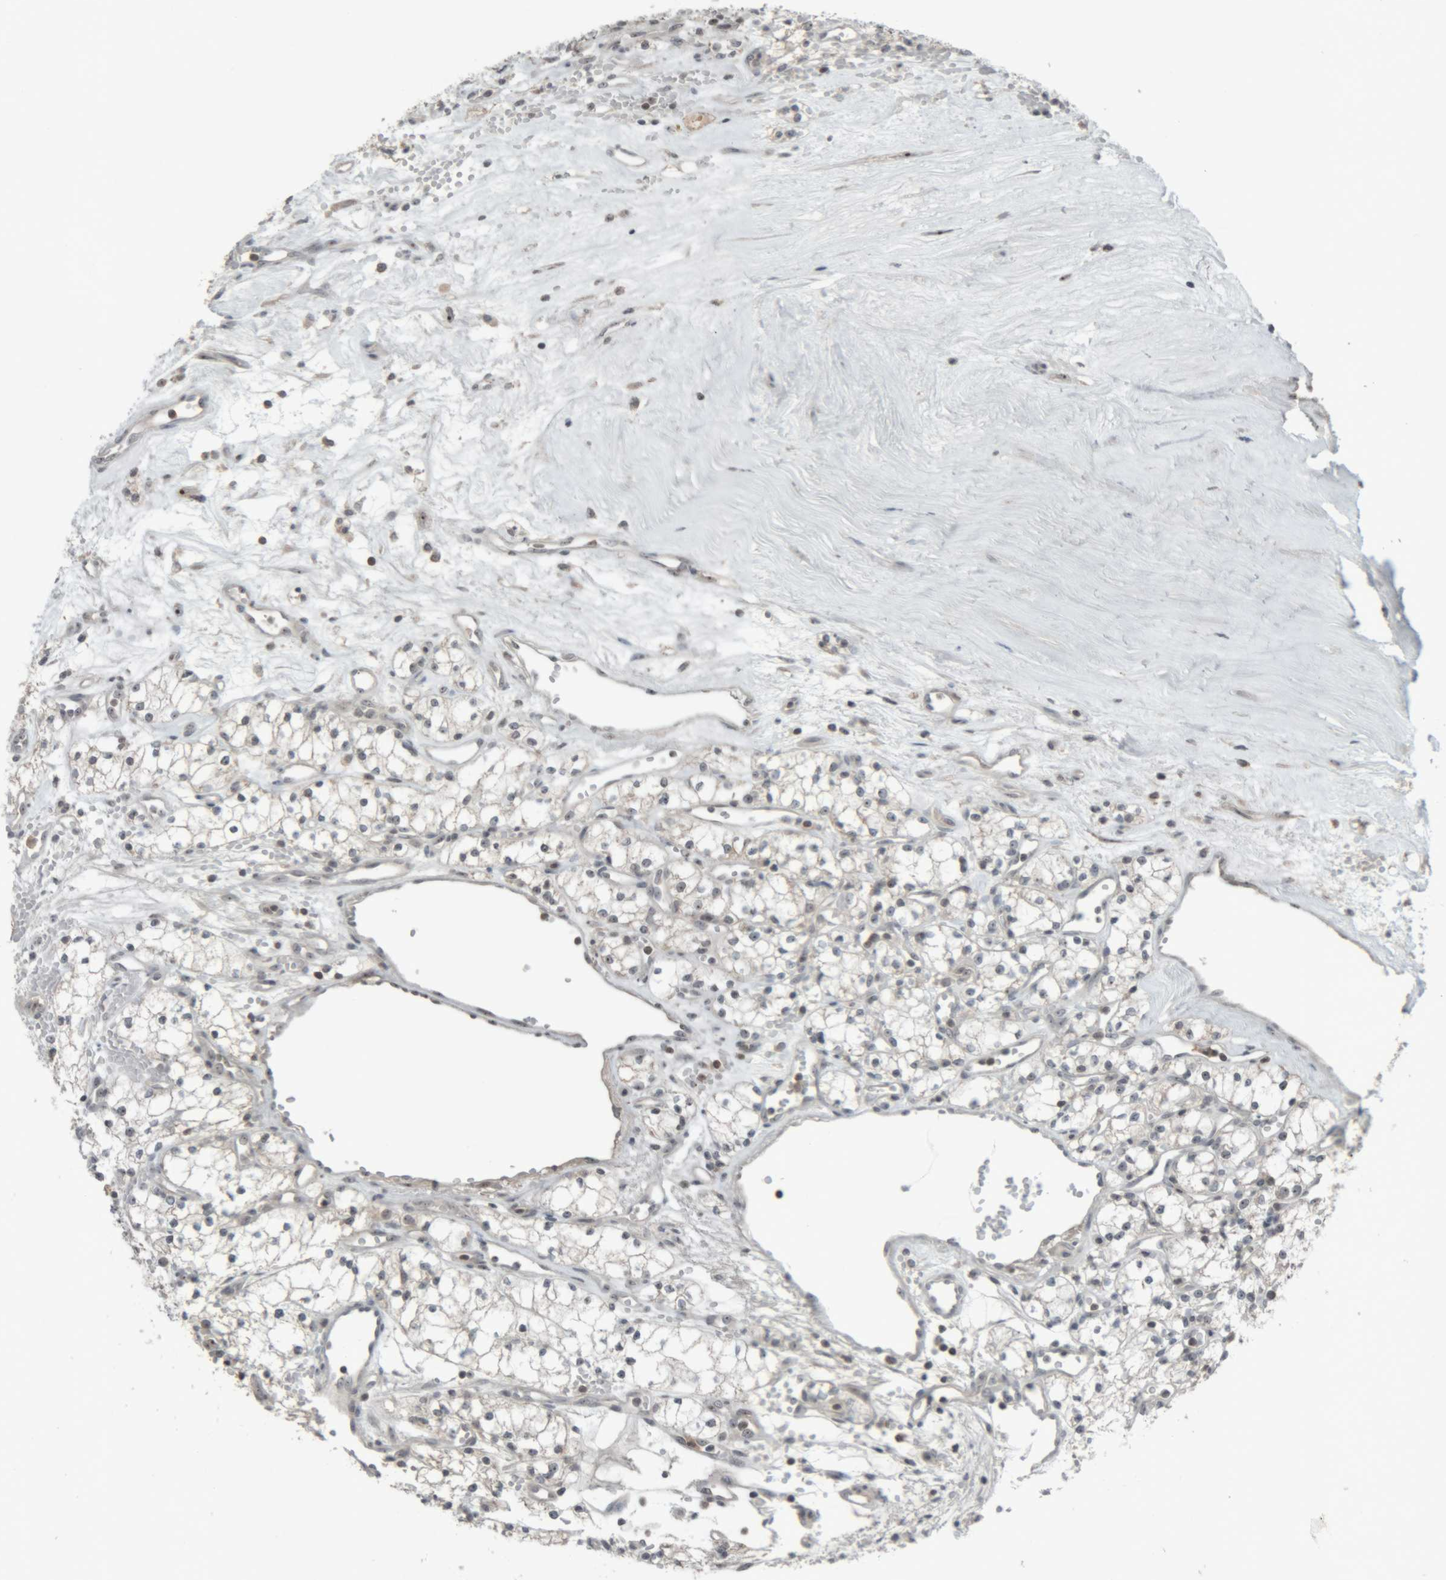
{"staining": {"intensity": "weak", "quantity": "<25%", "location": "nuclear"}, "tissue": "renal cancer", "cell_type": "Tumor cells", "image_type": "cancer", "snomed": [{"axis": "morphology", "description": "Adenocarcinoma, NOS"}, {"axis": "topography", "description": "Kidney"}], "caption": "High magnification brightfield microscopy of renal cancer (adenocarcinoma) stained with DAB (brown) and counterstained with hematoxylin (blue): tumor cells show no significant staining.", "gene": "RPF1", "patient": {"sex": "male", "age": 59}}